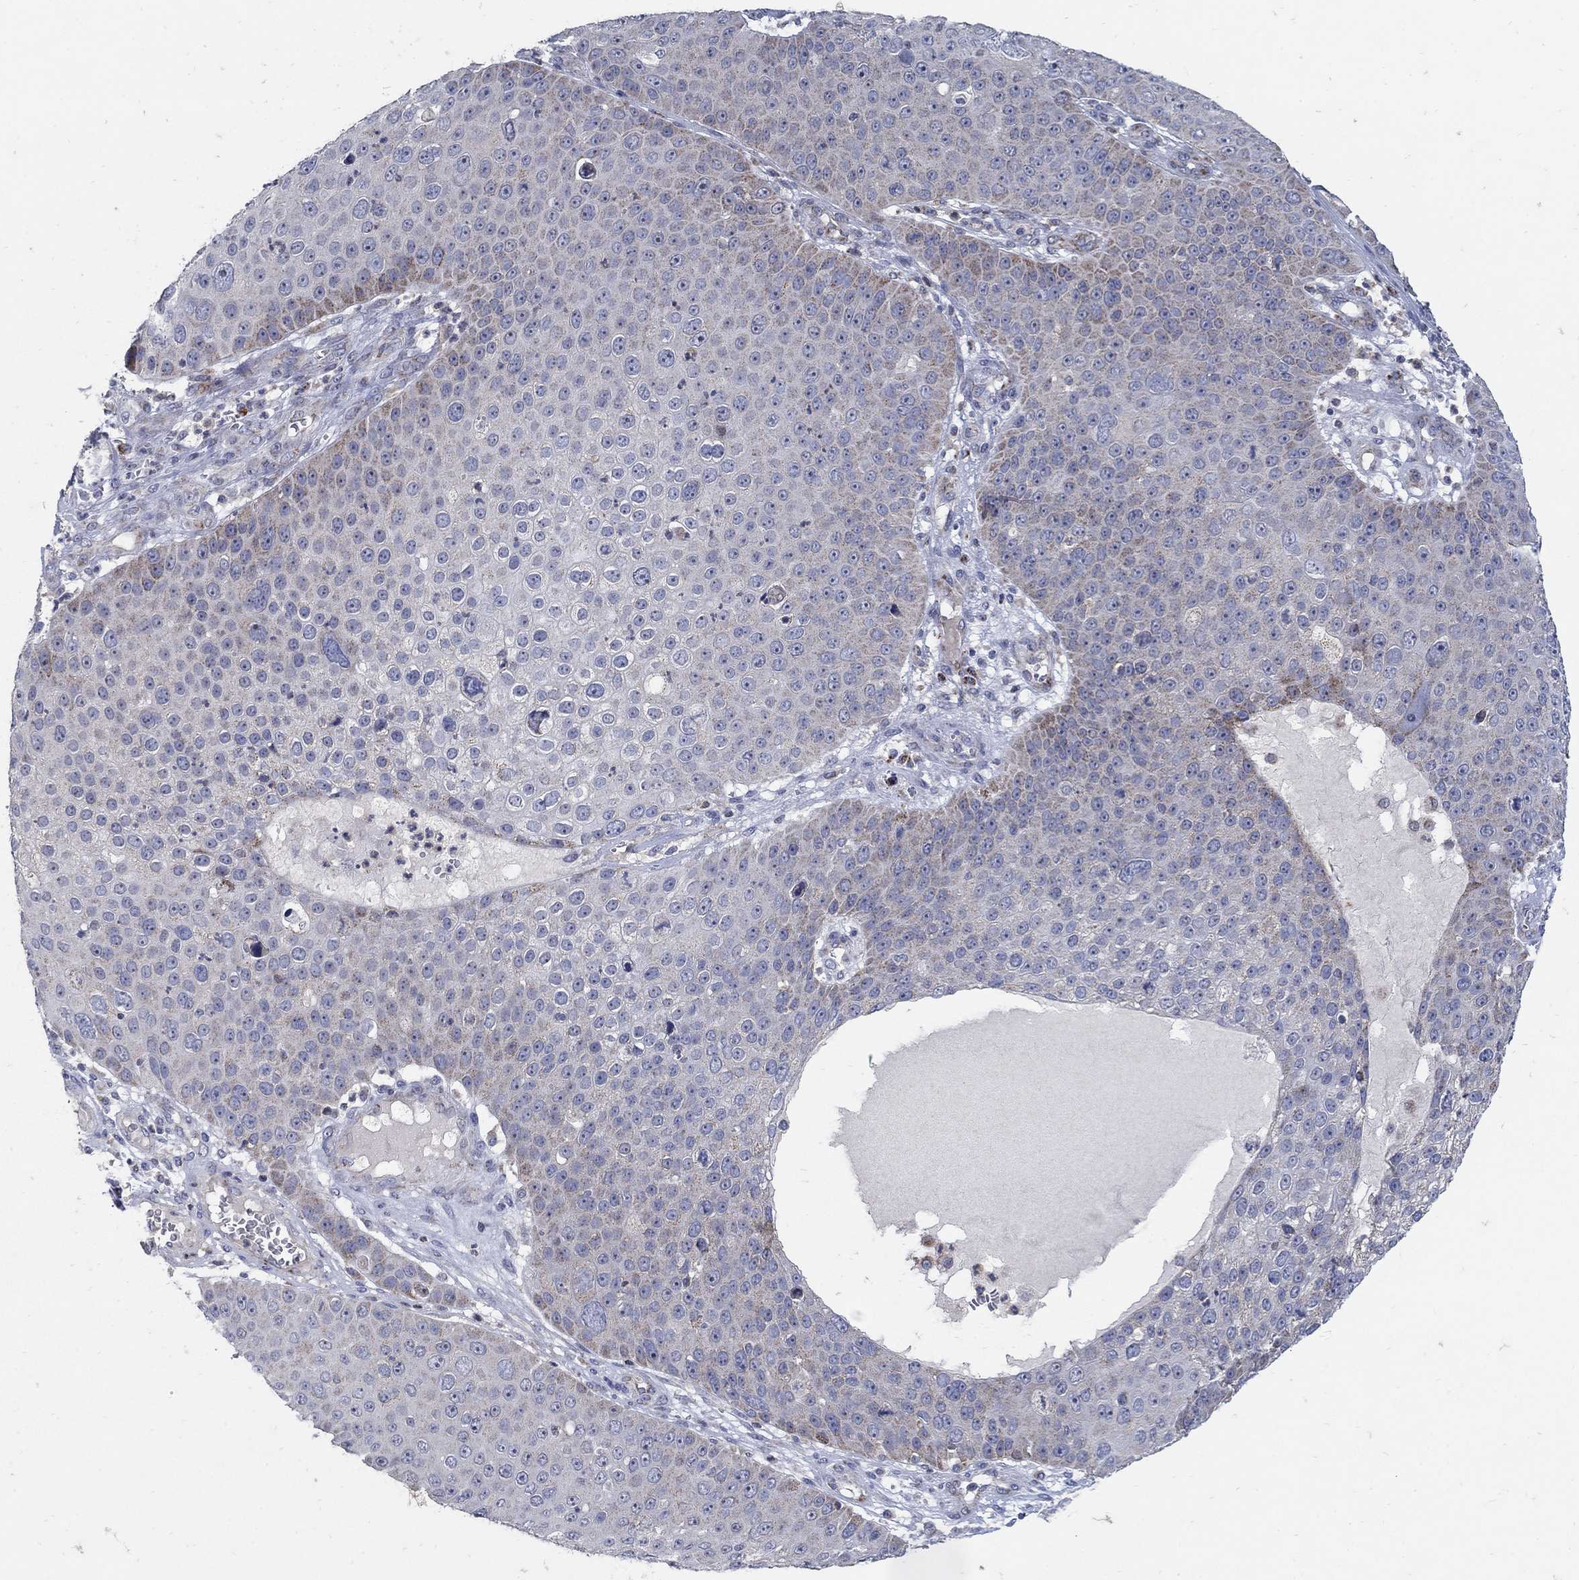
{"staining": {"intensity": "weak", "quantity": "<25%", "location": "cytoplasmic/membranous"}, "tissue": "skin cancer", "cell_type": "Tumor cells", "image_type": "cancer", "snomed": [{"axis": "morphology", "description": "Squamous cell carcinoma, NOS"}, {"axis": "topography", "description": "Skin"}], "caption": "There is no significant positivity in tumor cells of squamous cell carcinoma (skin).", "gene": "HMX2", "patient": {"sex": "male", "age": 71}}